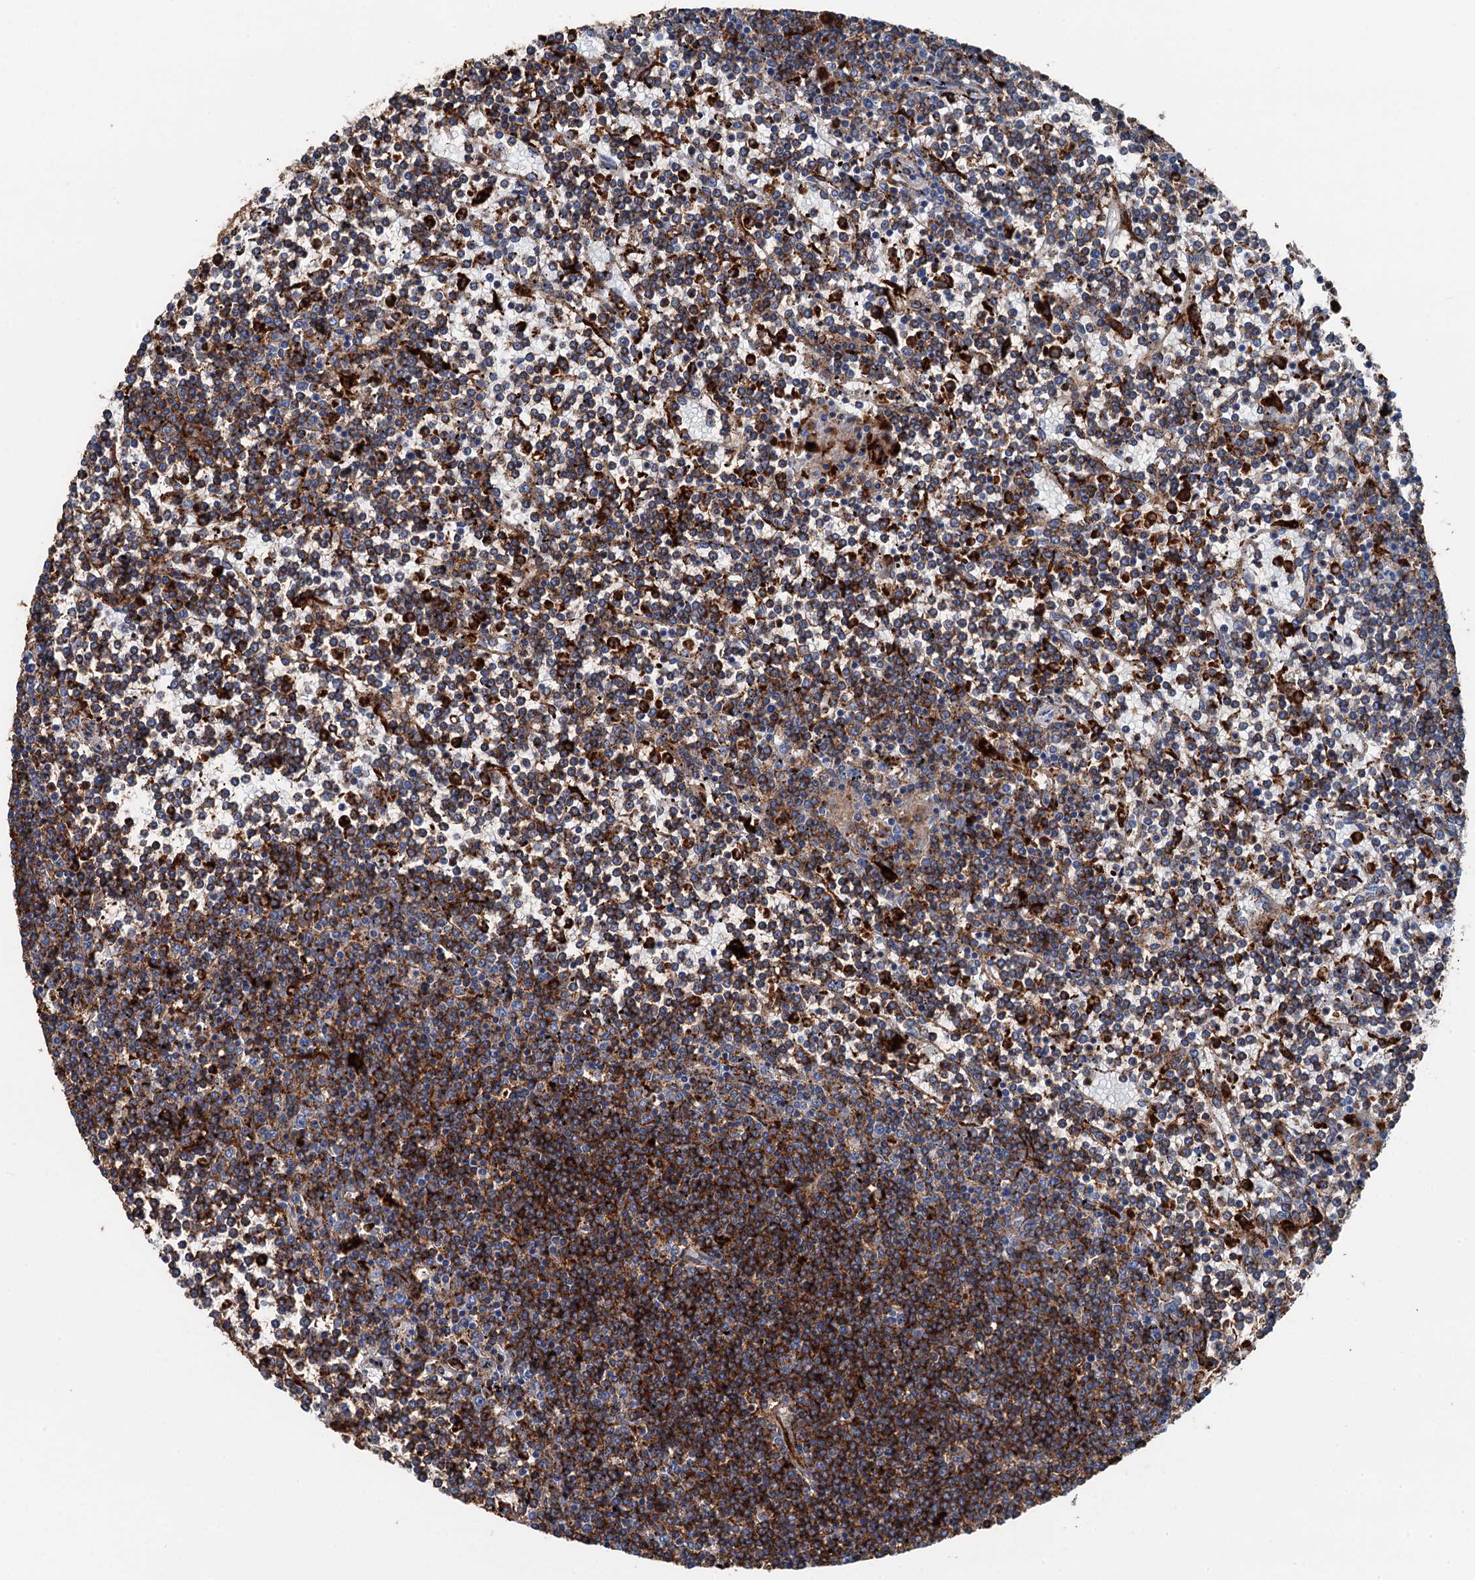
{"staining": {"intensity": "moderate", "quantity": "25%-75%", "location": "cytoplasmic/membranous"}, "tissue": "lymphoma", "cell_type": "Tumor cells", "image_type": "cancer", "snomed": [{"axis": "morphology", "description": "Malignant lymphoma, non-Hodgkin's type, Low grade"}, {"axis": "topography", "description": "Spleen"}], "caption": "Immunohistochemical staining of human lymphoma reveals medium levels of moderate cytoplasmic/membranous expression in approximately 25%-75% of tumor cells.", "gene": "PLAC8", "patient": {"sex": "female", "age": 19}}